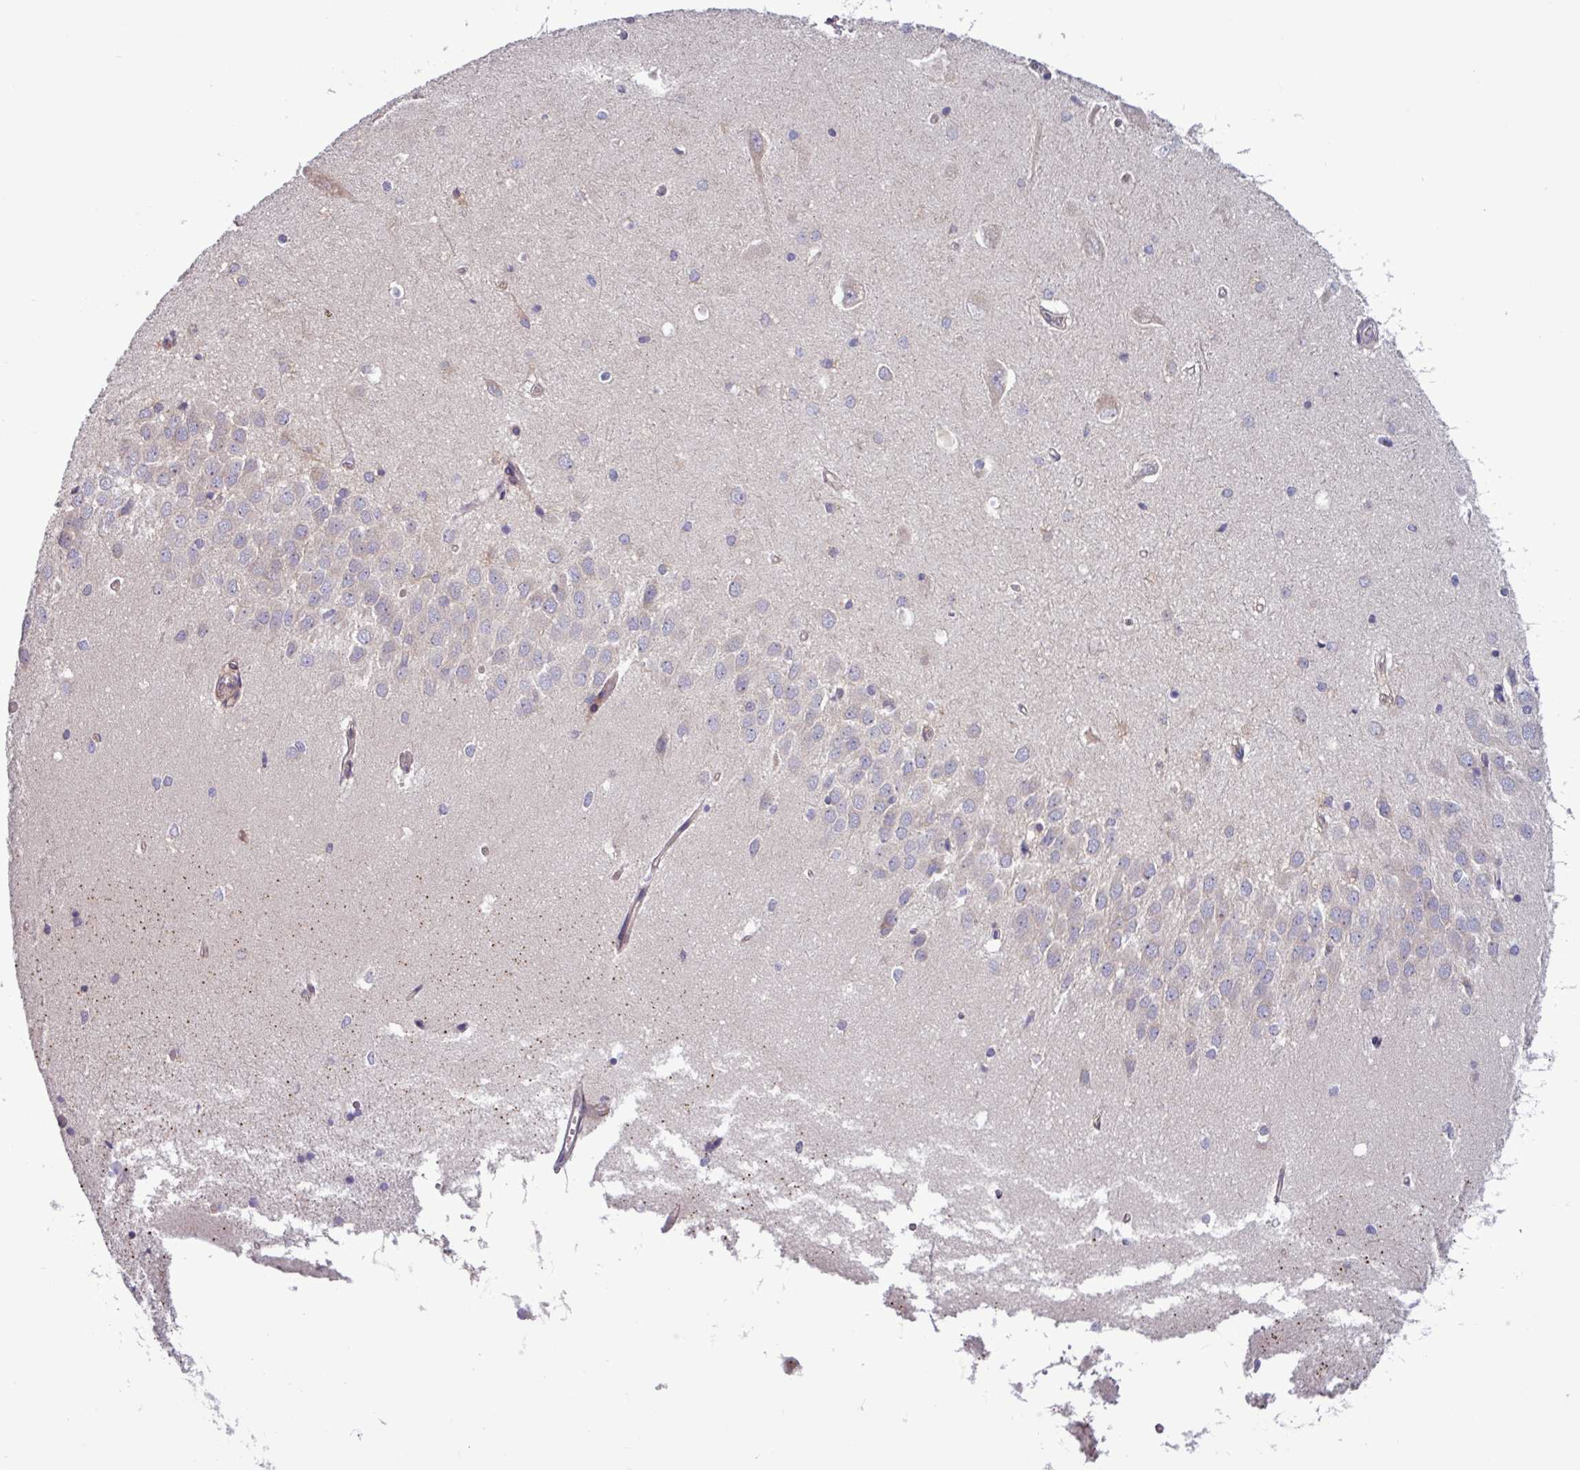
{"staining": {"intensity": "negative", "quantity": "none", "location": "none"}, "tissue": "hippocampus", "cell_type": "Glial cells", "image_type": "normal", "snomed": [{"axis": "morphology", "description": "Normal tissue, NOS"}, {"axis": "topography", "description": "Hippocampus"}], "caption": "Immunohistochemistry (IHC) image of normal human hippocampus stained for a protein (brown), which displays no positivity in glial cells.", "gene": "PLIN2", "patient": {"sex": "male", "age": 45}}